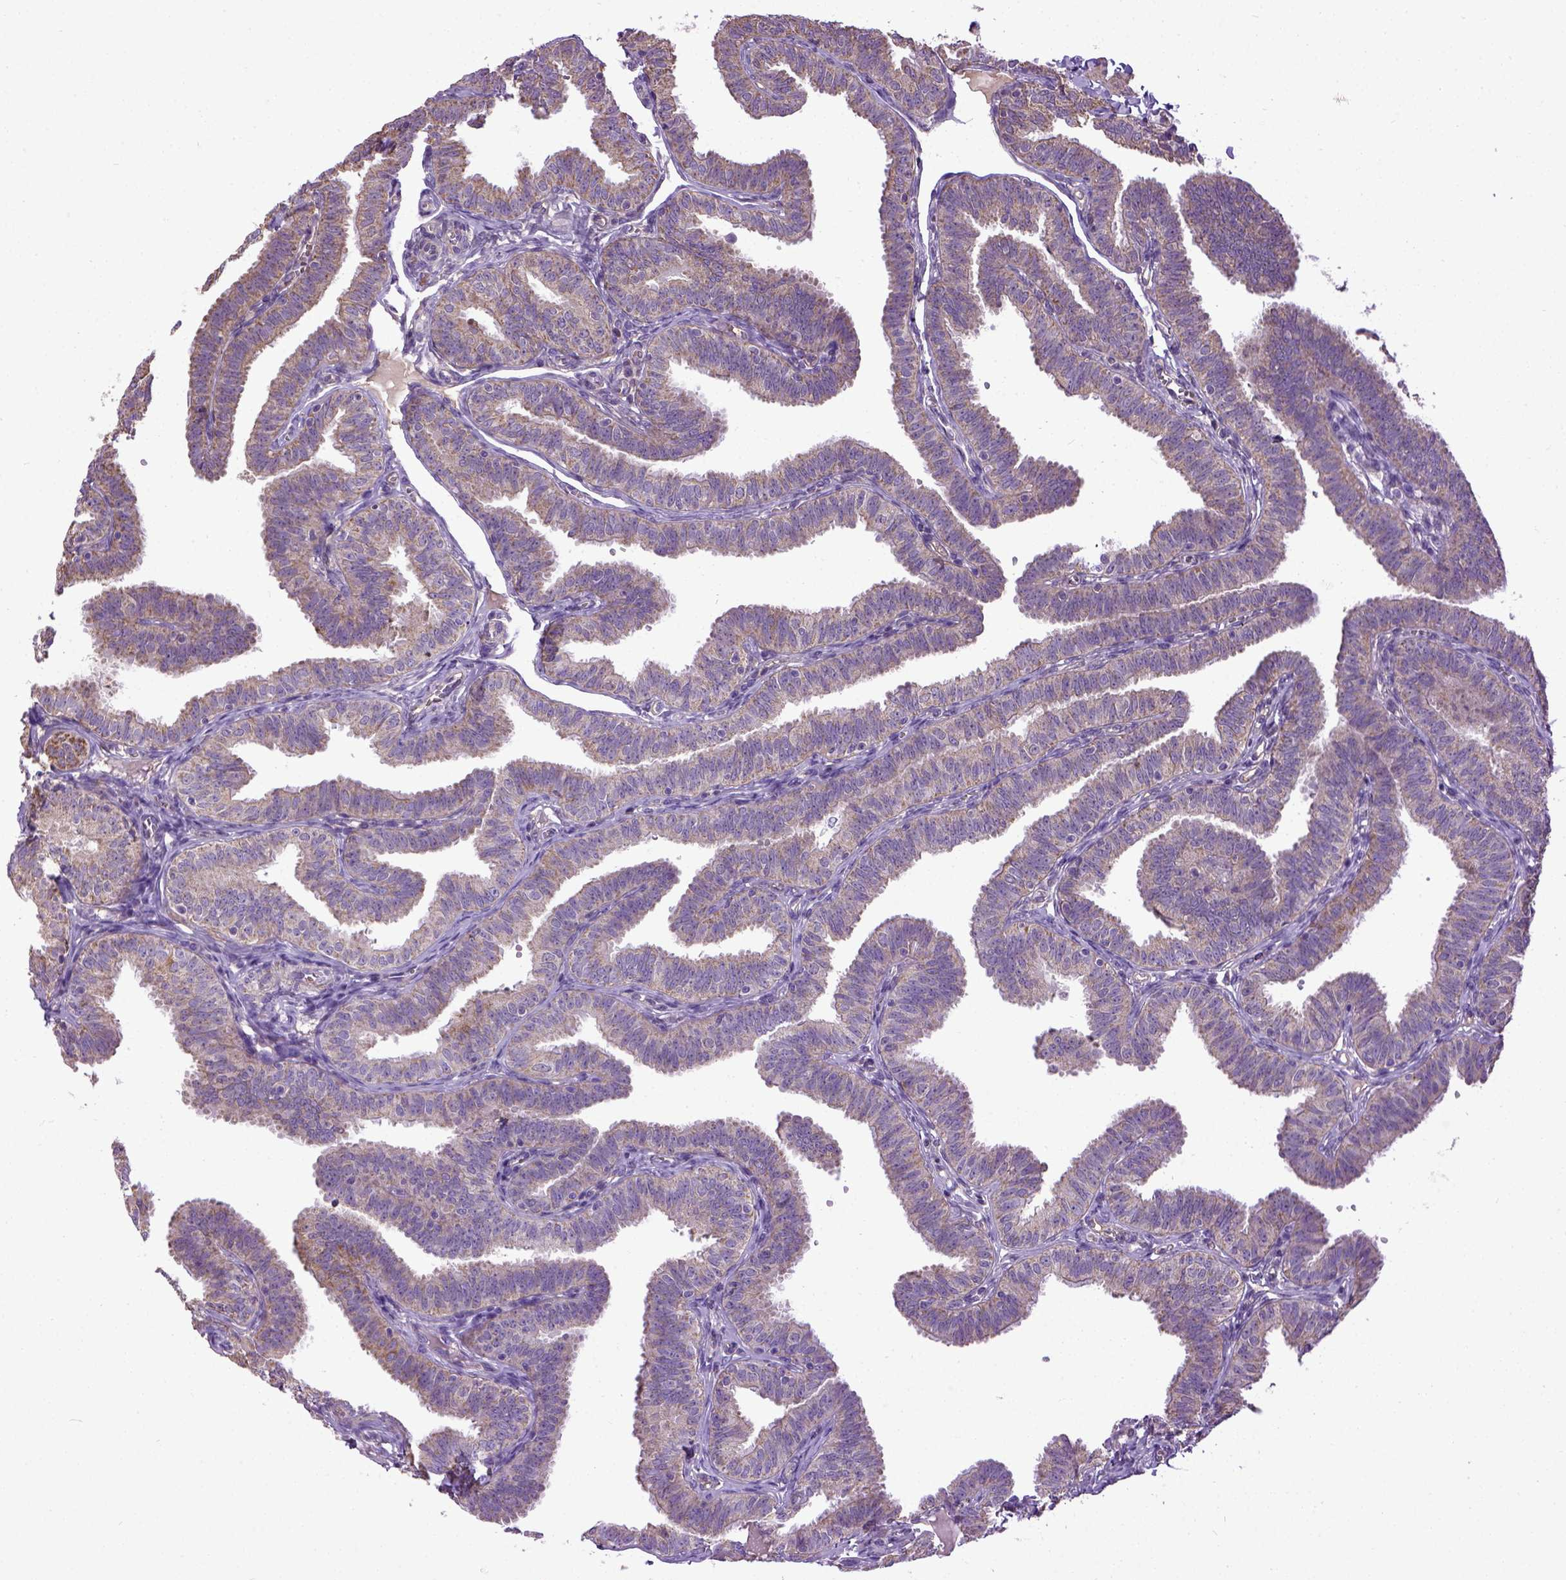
{"staining": {"intensity": "weak", "quantity": ">75%", "location": "cytoplasmic/membranous"}, "tissue": "fallopian tube", "cell_type": "Glandular cells", "image_type": "normal", "snomed": [{"axis": "morphology", "description": "Normal tissue, NOS"}, {"axis": "topography", "description": "Fallopian tube"}], "caption": "A high-resolution photomicrograph shows immunohistochemistry (IHC) staining of unremarkable fallopian tube, which exhibits weak cytoplasmic/membranous expression in about >75% of glandular cells. (IHC, brightfield microscopy, high magnification).", "gene": "ENG", "patient": {"sex": "female", "age": 25}}